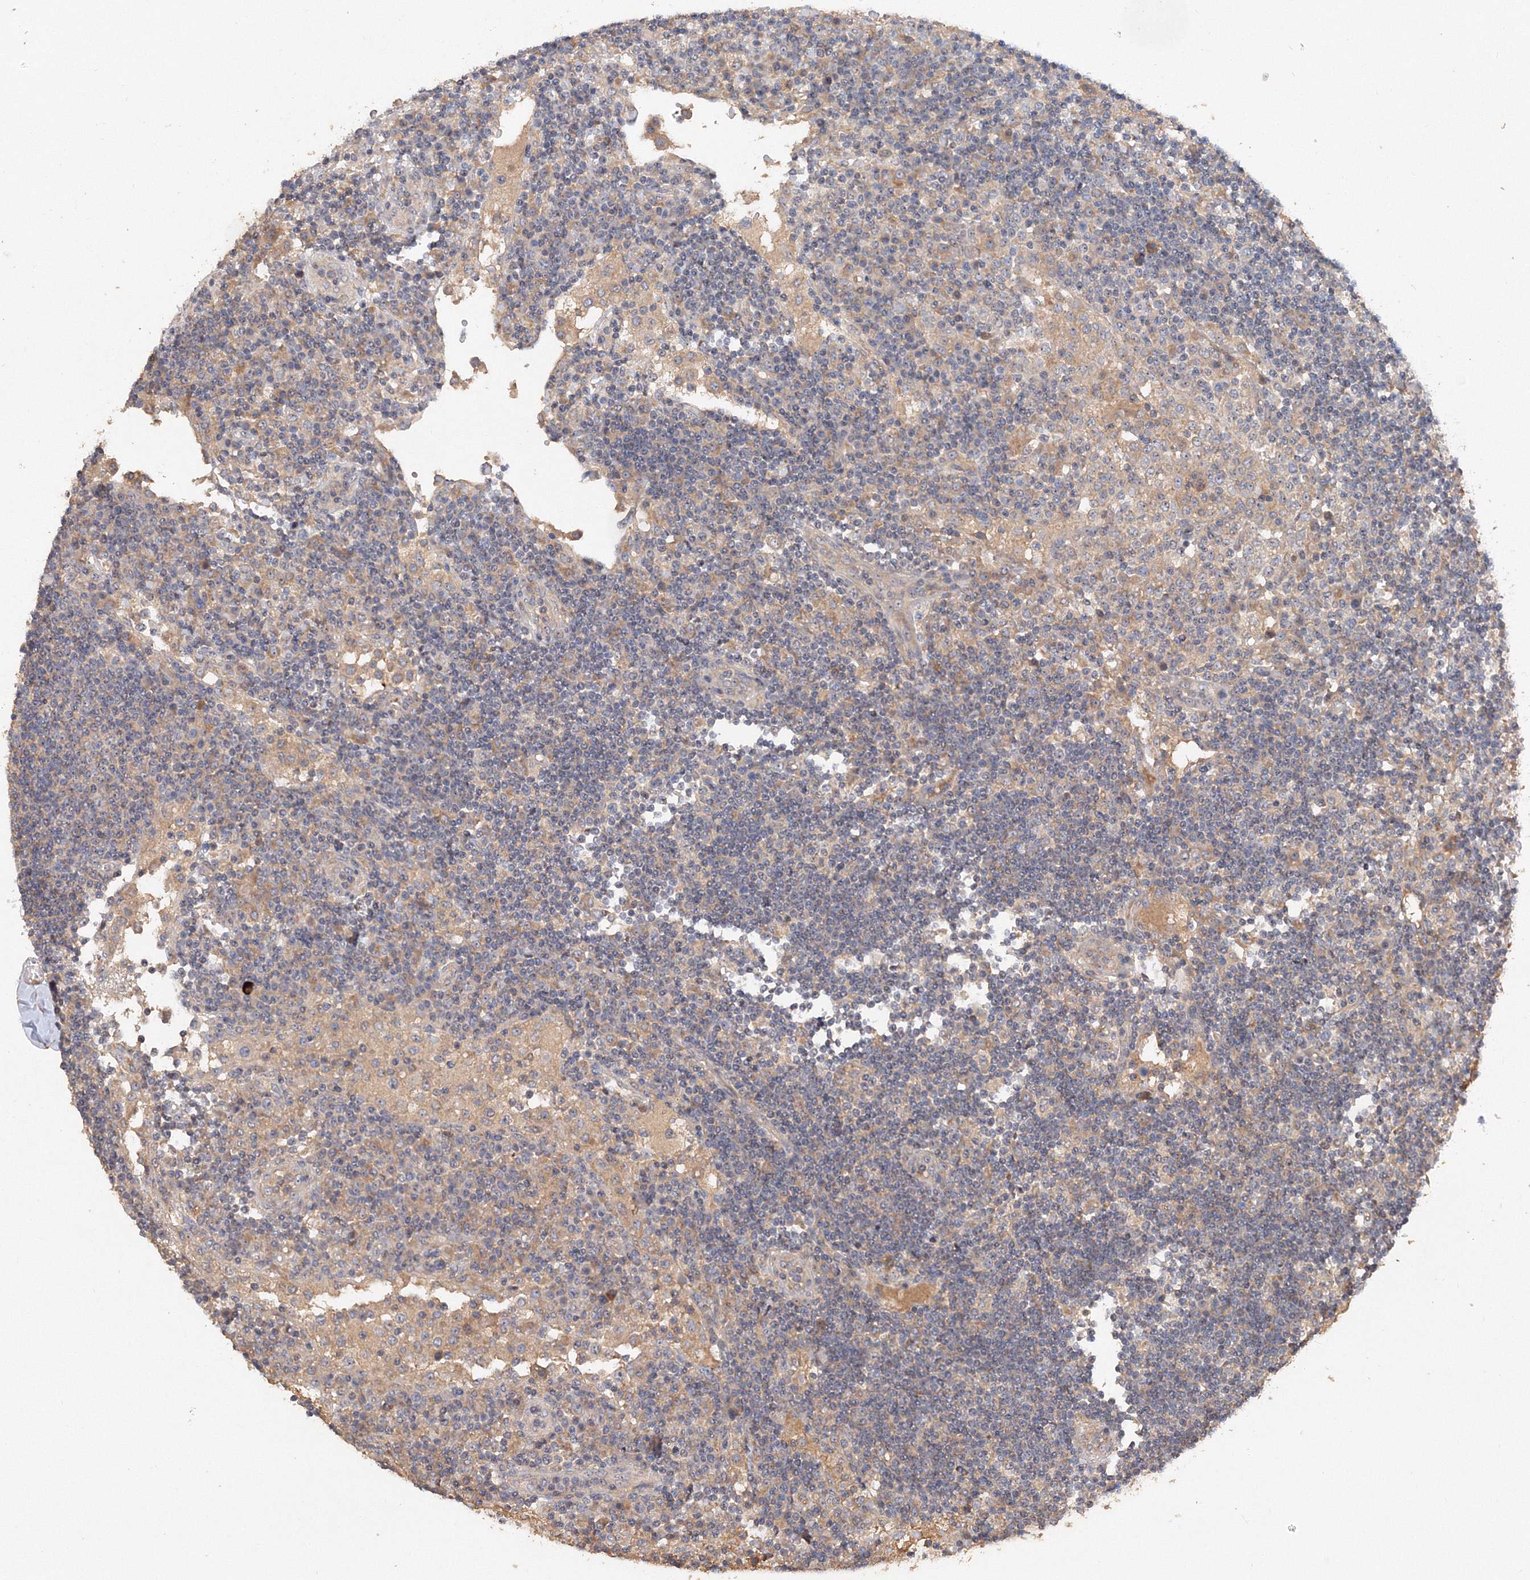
{"staining": {"intensity": "weak", "quantity": ">75%", "location": "cytoplasmic/membranous"}, "tissue": "lymph node", "cell_type": "Germinal center cells", "image_type": "normal", "snomed": [{"axis": "morphology", "description": "Normal tissue, NOS"}, {"axis": "topography", "description": "Lymph node"}], "caption": "Immunohistochemical staining of normal lymph node displays low levels of weak cytoplasmic/membranous expression in about >75% of germinal center cells.", "gene": "GRINA", "patient": {"sex": "female", "age": 53}}